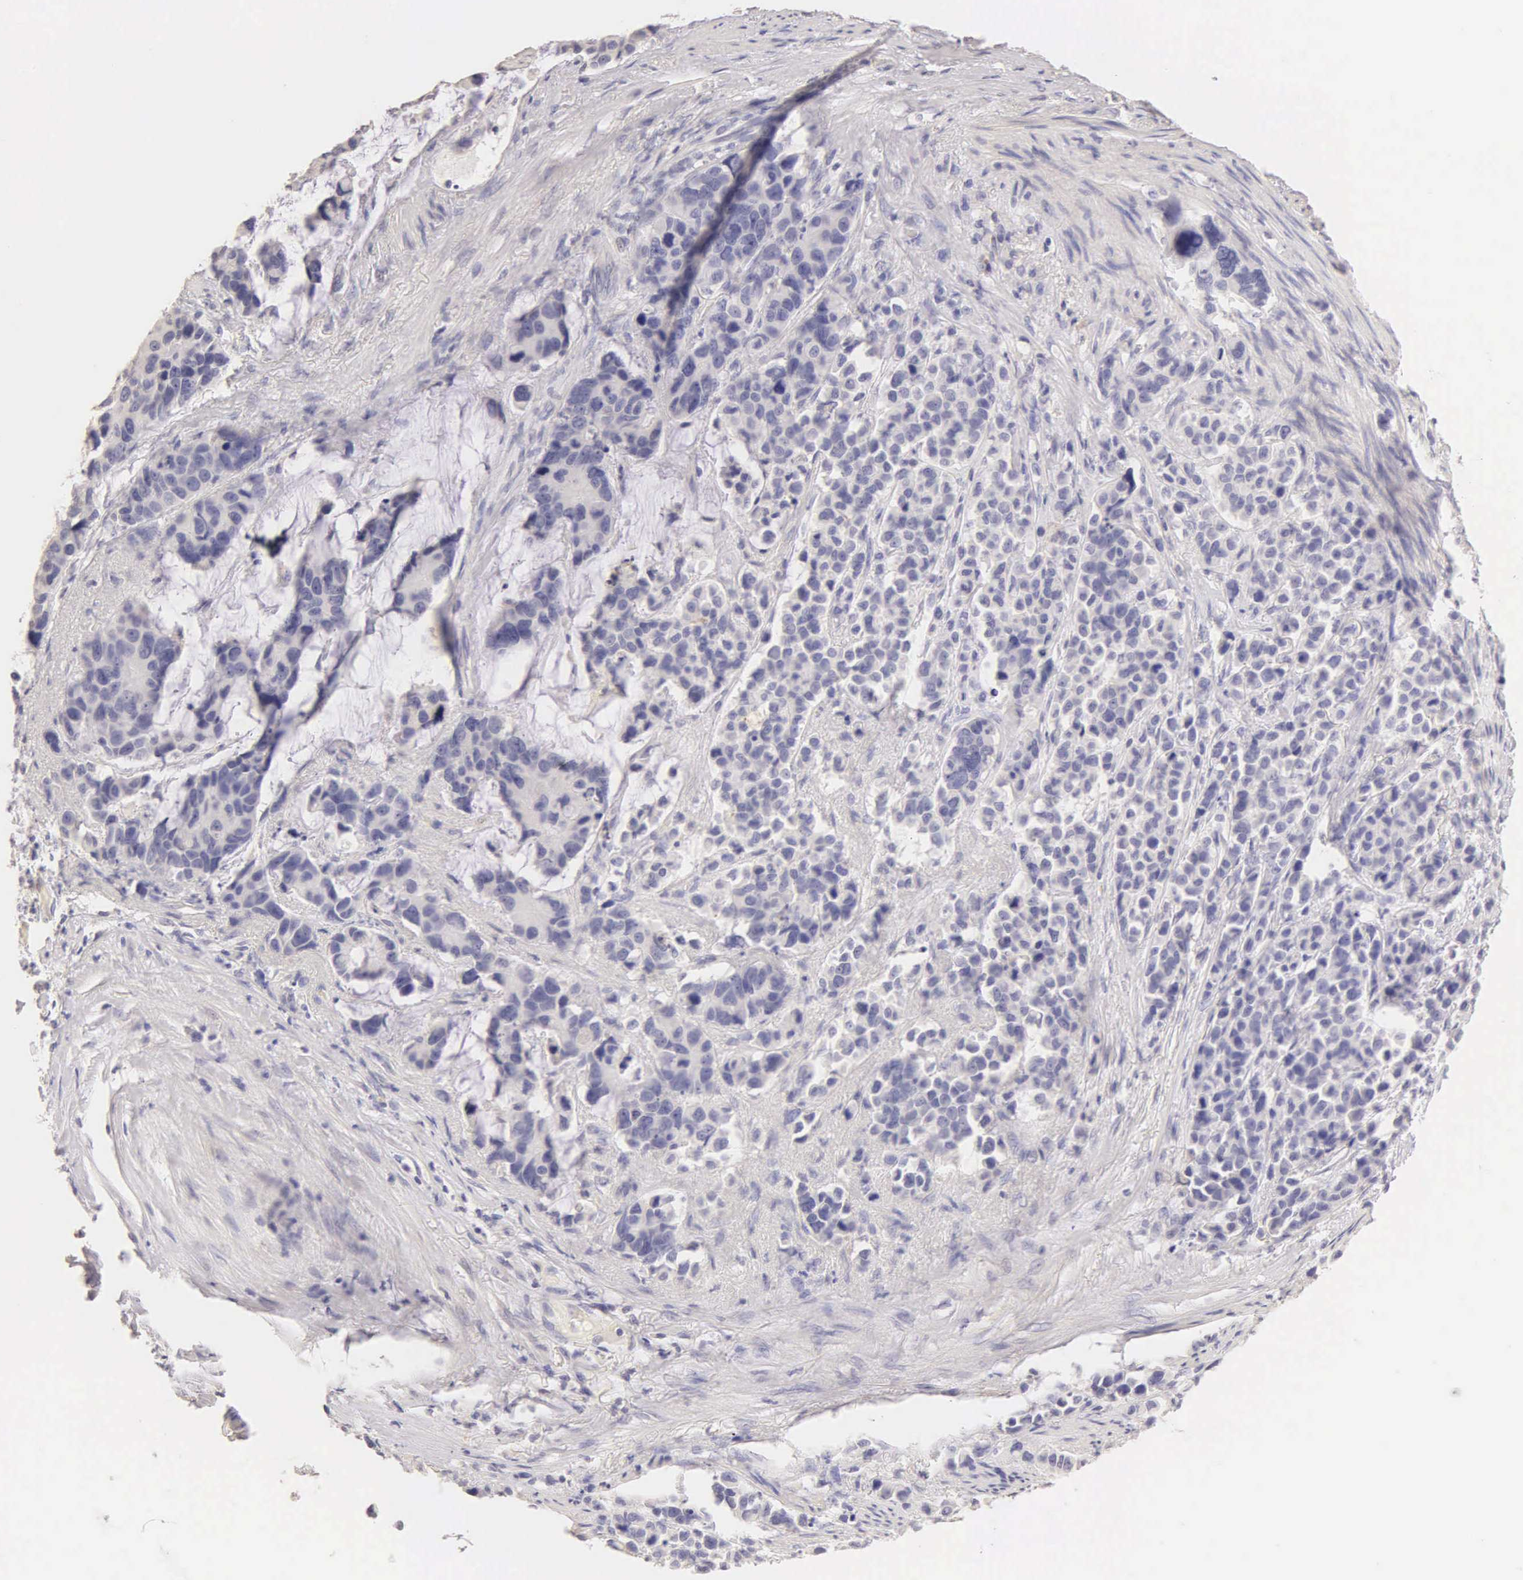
{"staining": {"intensity": "negative", "quantity": "none", "location": "none"}, "tissue": "stomach cancer", "cell_type": "Tumor cells", "image_type": "cancer", "snomed": [{"axis": "morphology", "description": "Adenocarcinoma, NOS"}, {"axis": "topography", "description": "Stomach, upper"}], "caption": "Immunohistochemistry histopathology image of human stomach adenocarcinoma stained for a protein (brown), which demonstrates no positivity in tumor cells. (DAB (3,3'-diaminobenzidine) immunohistochemistry visualized using brightfield microscopy, high magnification).", "gene": "ESR1", "patient": {"sex": "male", "age": 71}}